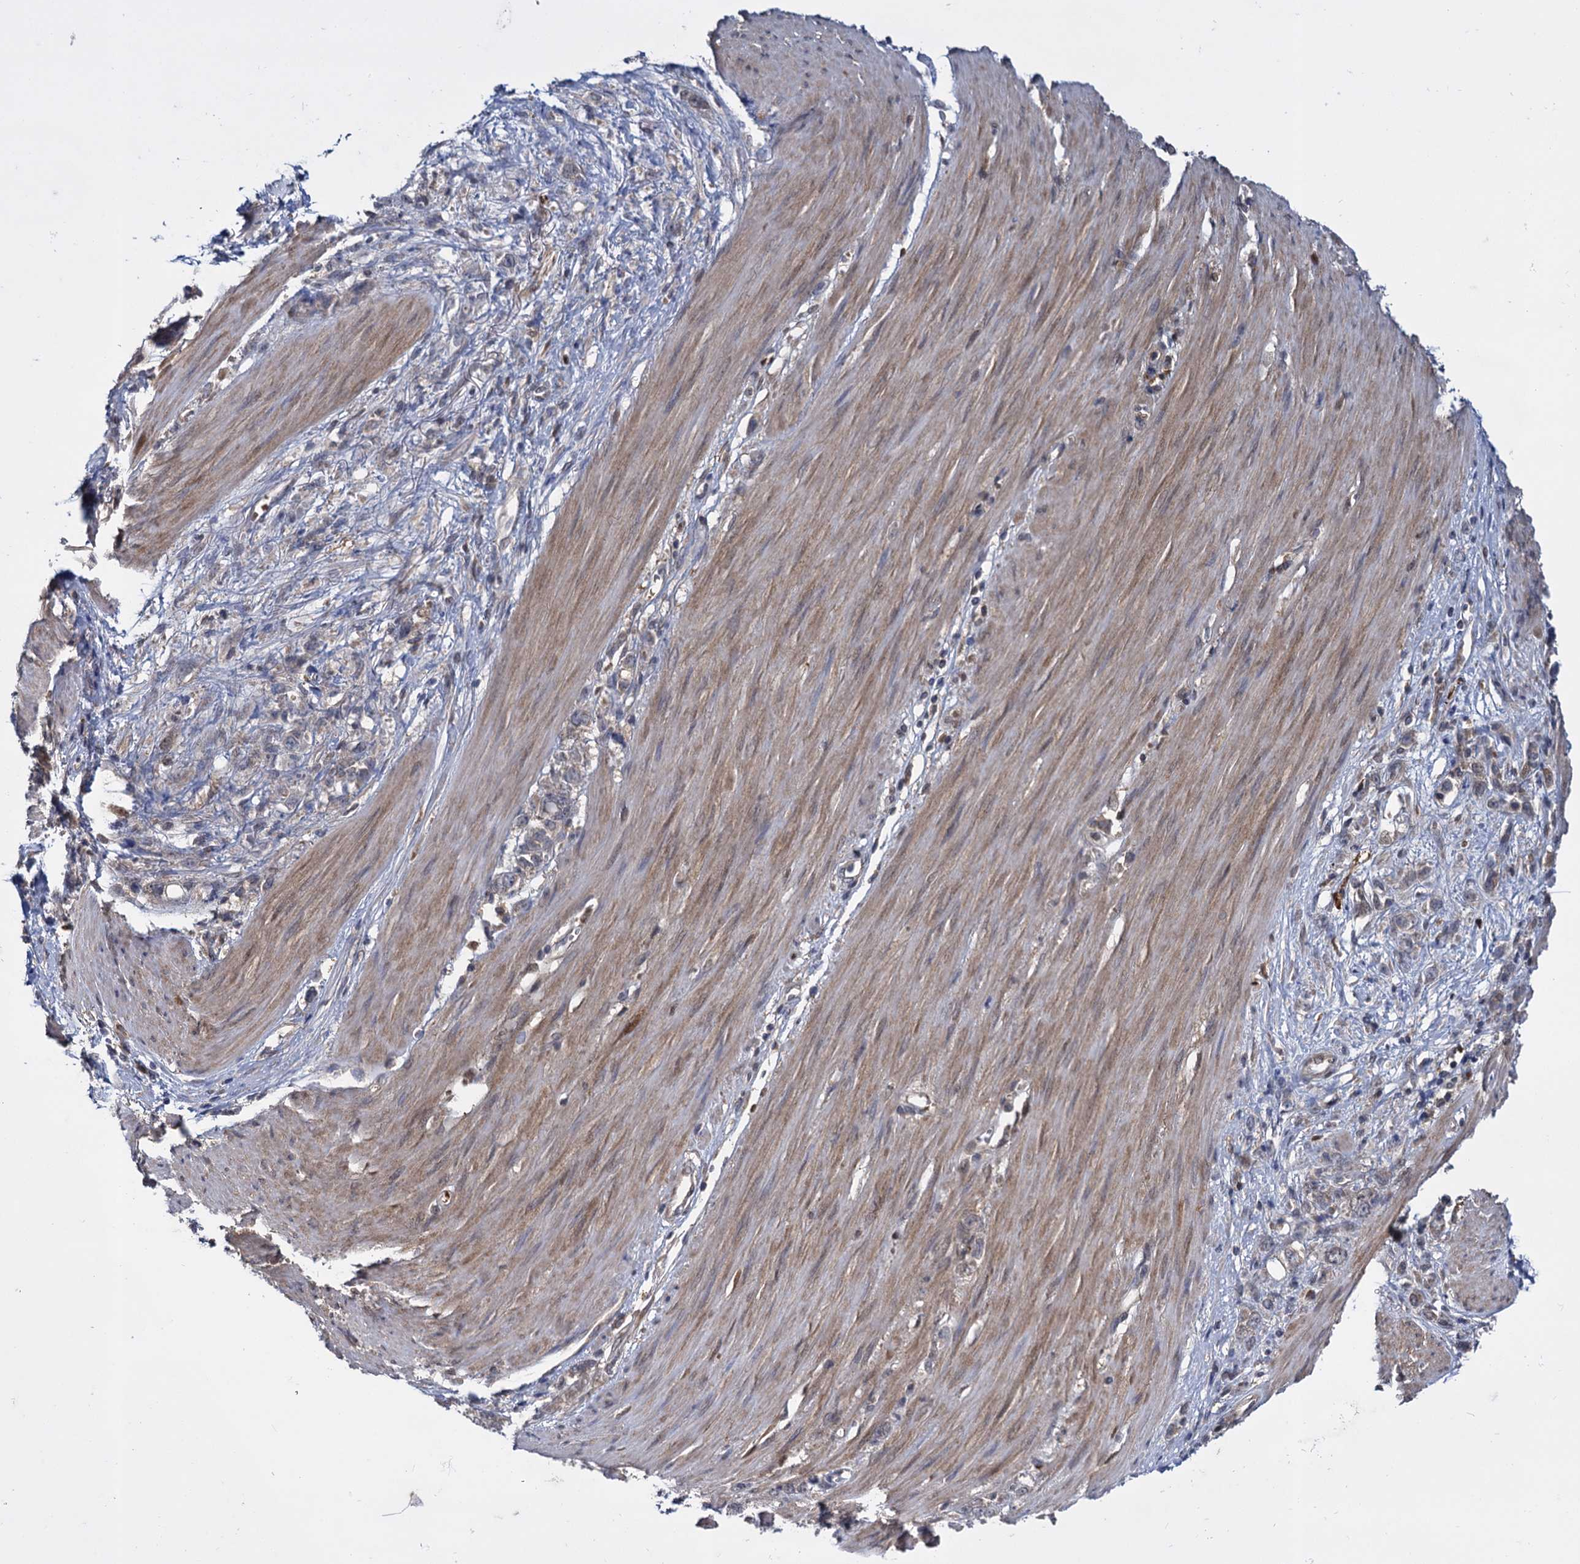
{"staining": {"intensity": "weak", "quantity": "<25%", "location": "cytoplasmic/membranous"}, "tissue": "stomach cancer", "cell_type": "Tumor cells", "image_type": "cancer", "snomed": [{"axis": "morphology", "description": "Adenocarcinoma, NOS"}, {"axis": "topography", "description": "Stomach"}], "caption": "Tumor cells are negative for brown protein staining in stomach cancer (adenocarcinoma).", "gene": "GLO1", "patient": {"sex": "female", "age": 76}}